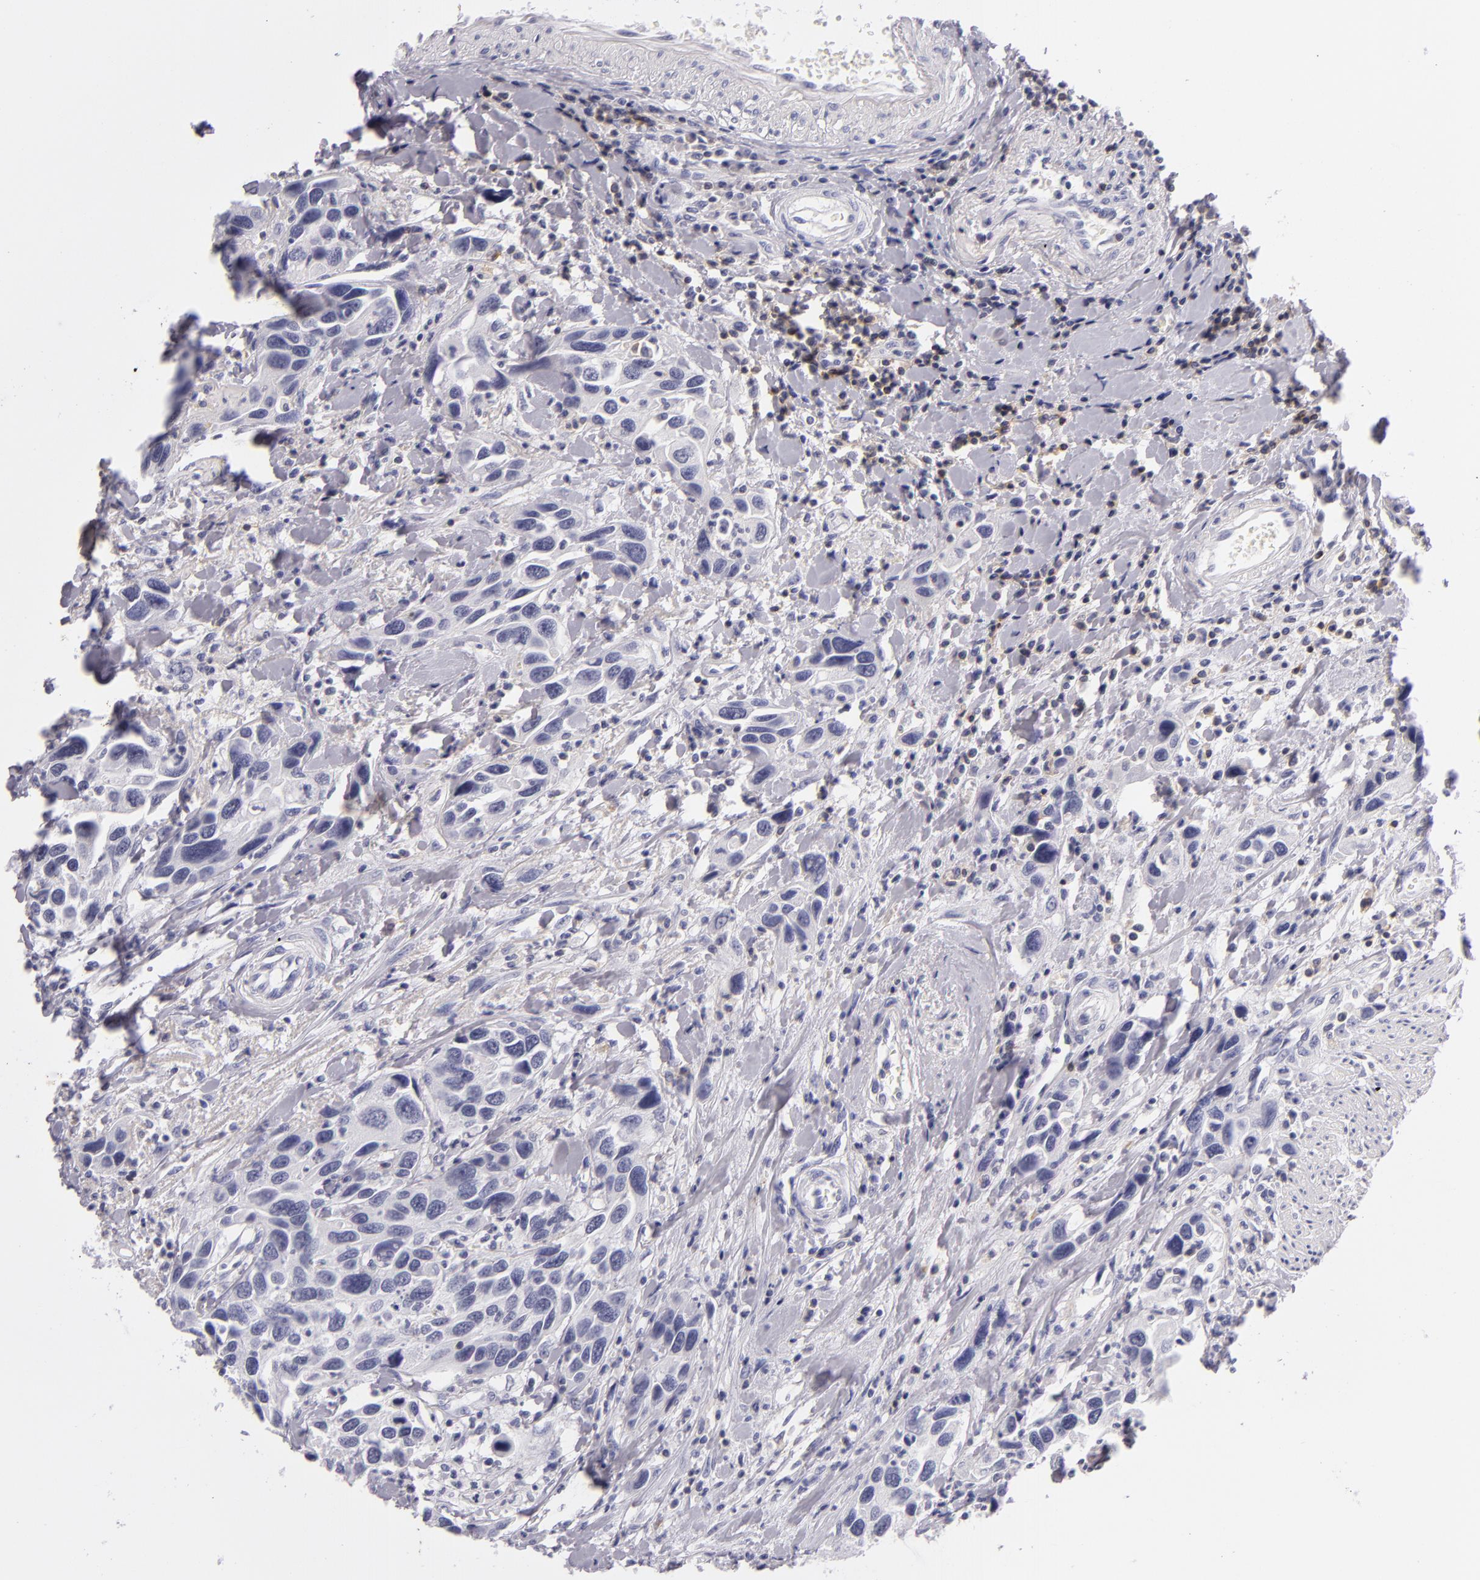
{"staining": {"intensity": "negative", "quantity": "none", "location": "none"}, "tissue": "urothelial cancer", "cell_type": "Tumor cells", "image_type": "cancer", "snomed": [{"axis": "morphology", "description": "Urothelial carcinoma, High grade"}, {"axis": "topography", "description": "Urinary bladder"}], "caption": "This is an immunohistochemistry photomicrograph of urothelial cancer. There is no expression in tumor cells.", "gene": "CD48", "patient": {"sex": "male", "age": 66}}